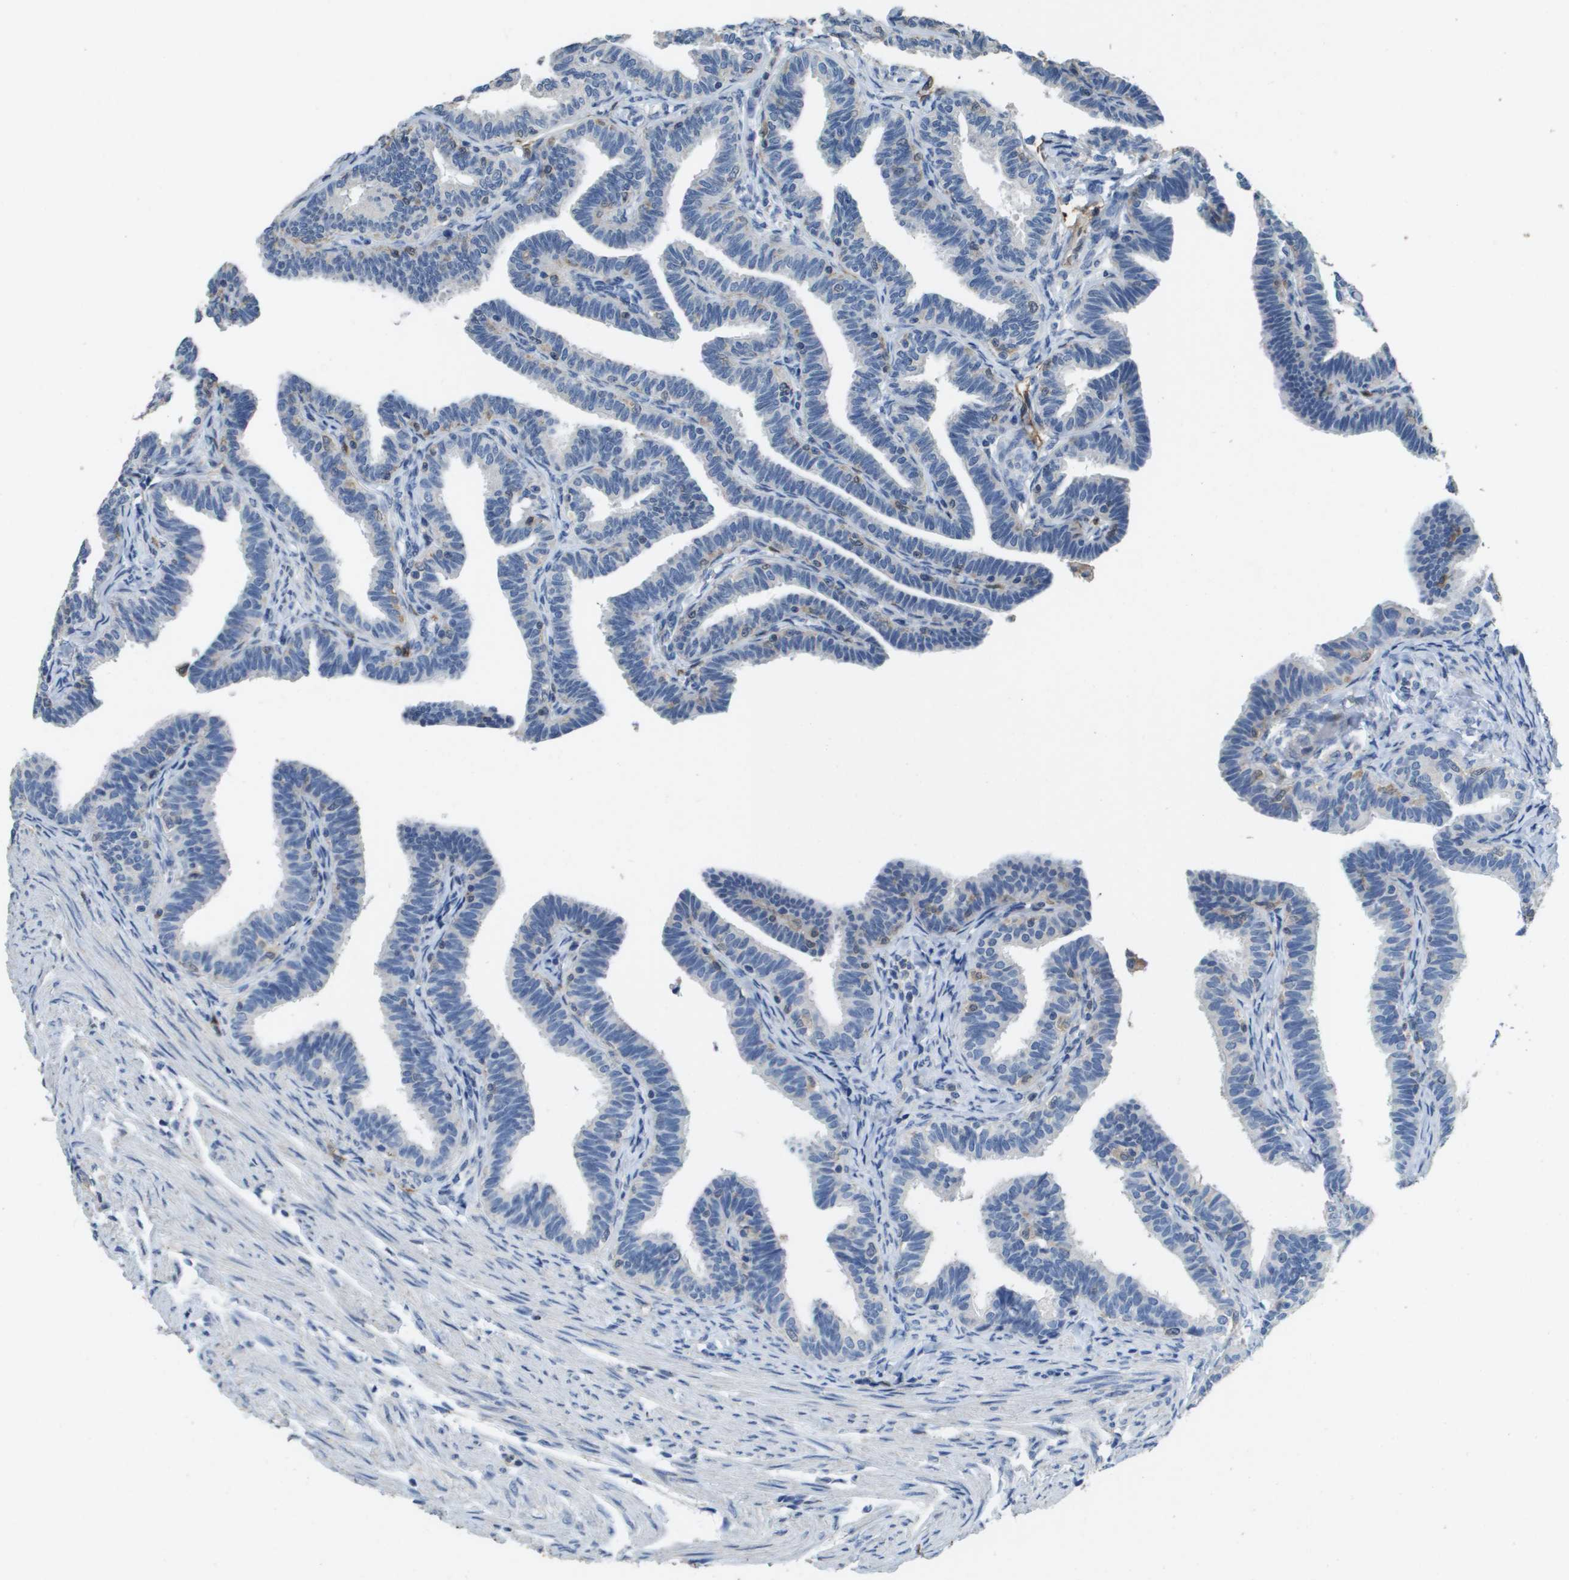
{"staining": {"intensity": "negative", "quantity": "none", "location": "none"}, "tissue": "fallopian tube", "cell_type": "Glandular cells", "image_type": "normal", "snomed": [{"axis": "morphology", "description": "Normal tissue, NOS"}, {"axis": "topography", "description": "Fallopian tube"}, {"axis": "topography", "description": "Ovary"}], "caption": "A high-resolution histopathology image shows IHC staining of normal fallopian tube, which displays no significant staining in glandular cells.", "gene": "FABP5", "patient": {"sex": "female", "age": 23}}